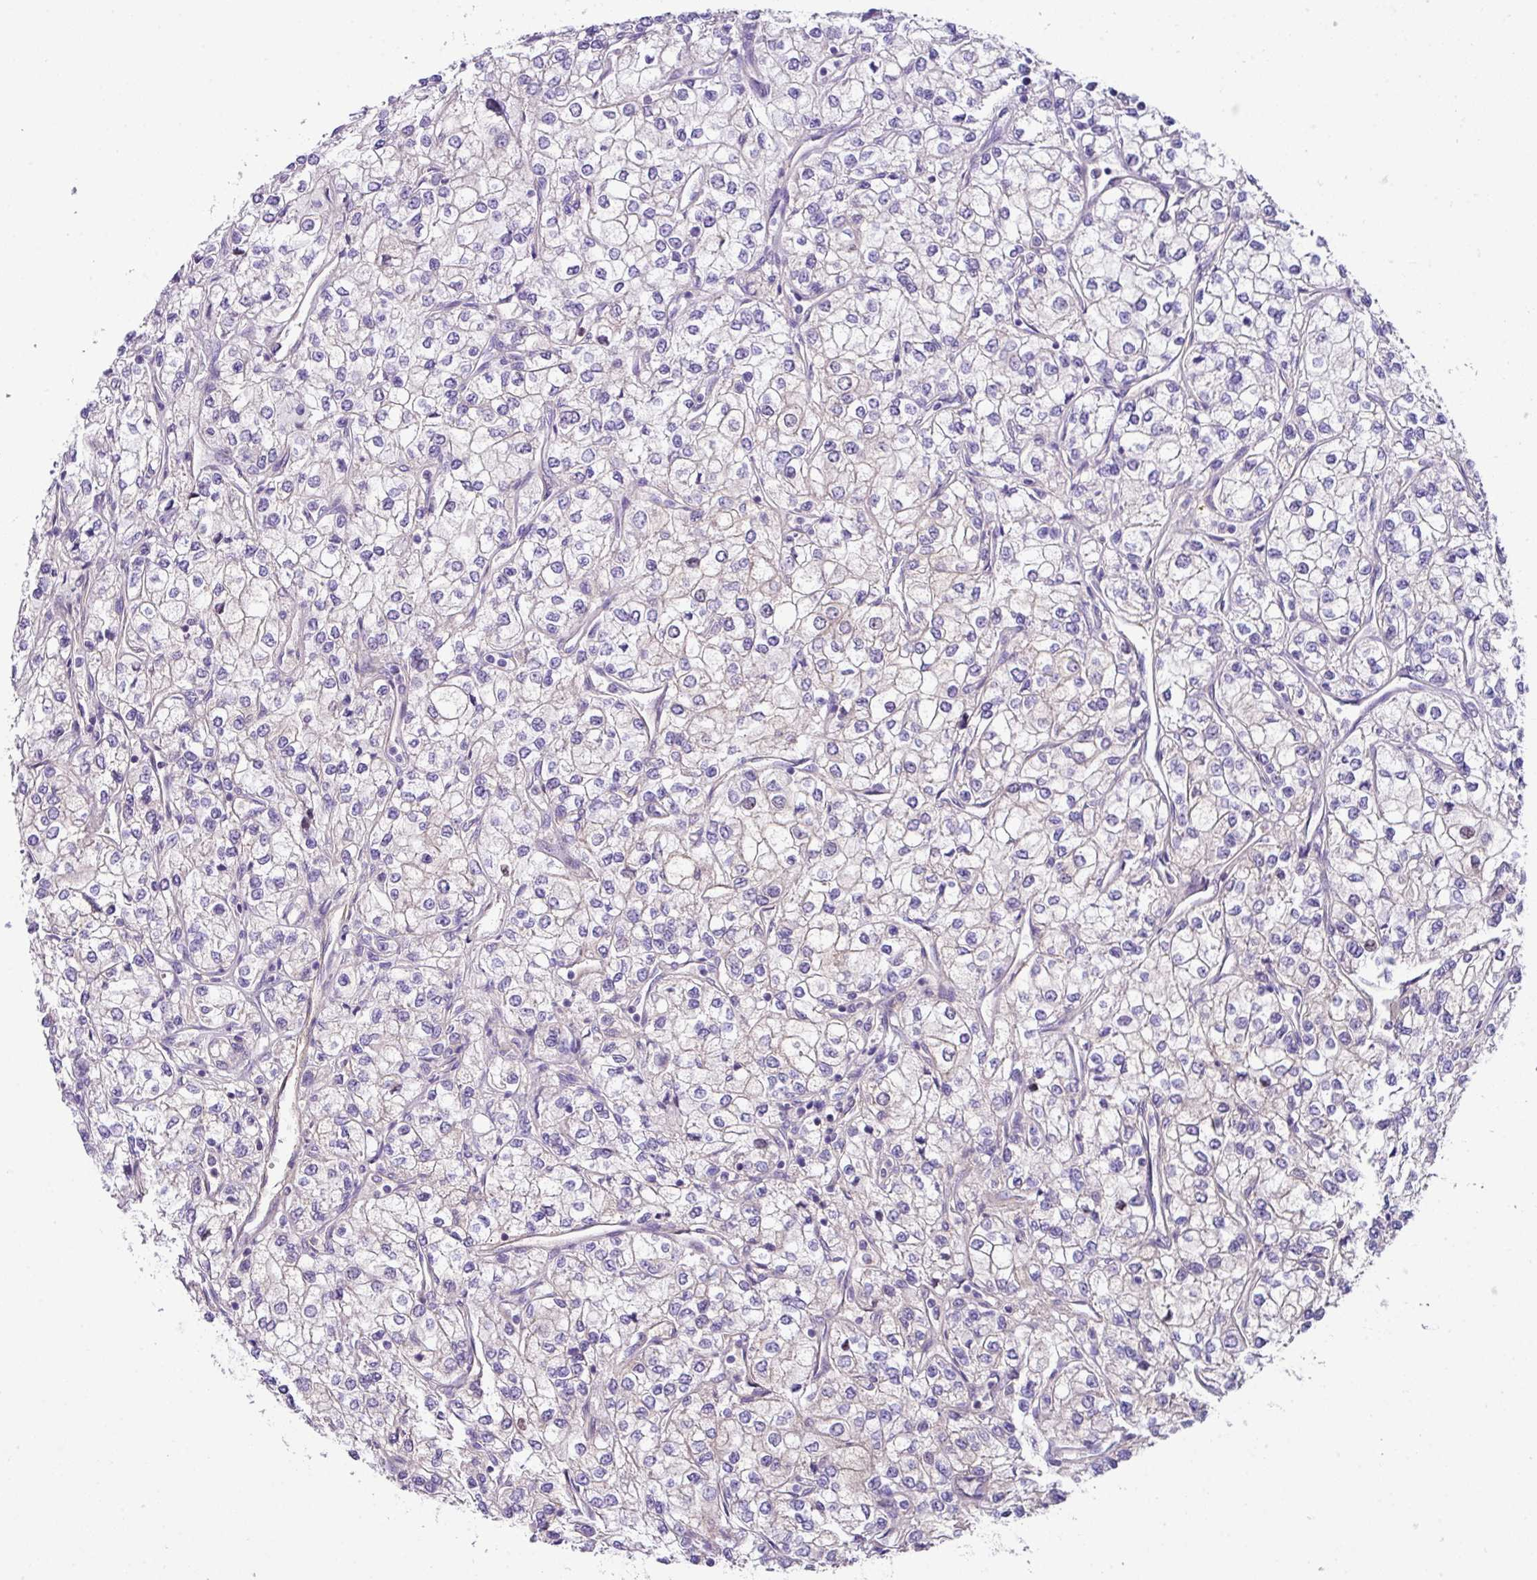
{"staining": {"intensity": "negative", "quantity": "none", "location": "none"}, "tissue": "renal cancer", "cell_type": "Tumor cells", "image_type": "cancer", "snomed": [{"axis": "morphology", "description": "Adenocarcinoma, NOS"}, {"axis": "topography", "description": "Kidney"}], "caption": "This is a histopathology image of immunohistochemistry (IHC) staining of renal cancer, which shows no expression in tumor cells. (DAB immunohistochemistry, high magnification).", "gene": "DNAL1", "patient": {"sex": "male", "age": 80}}